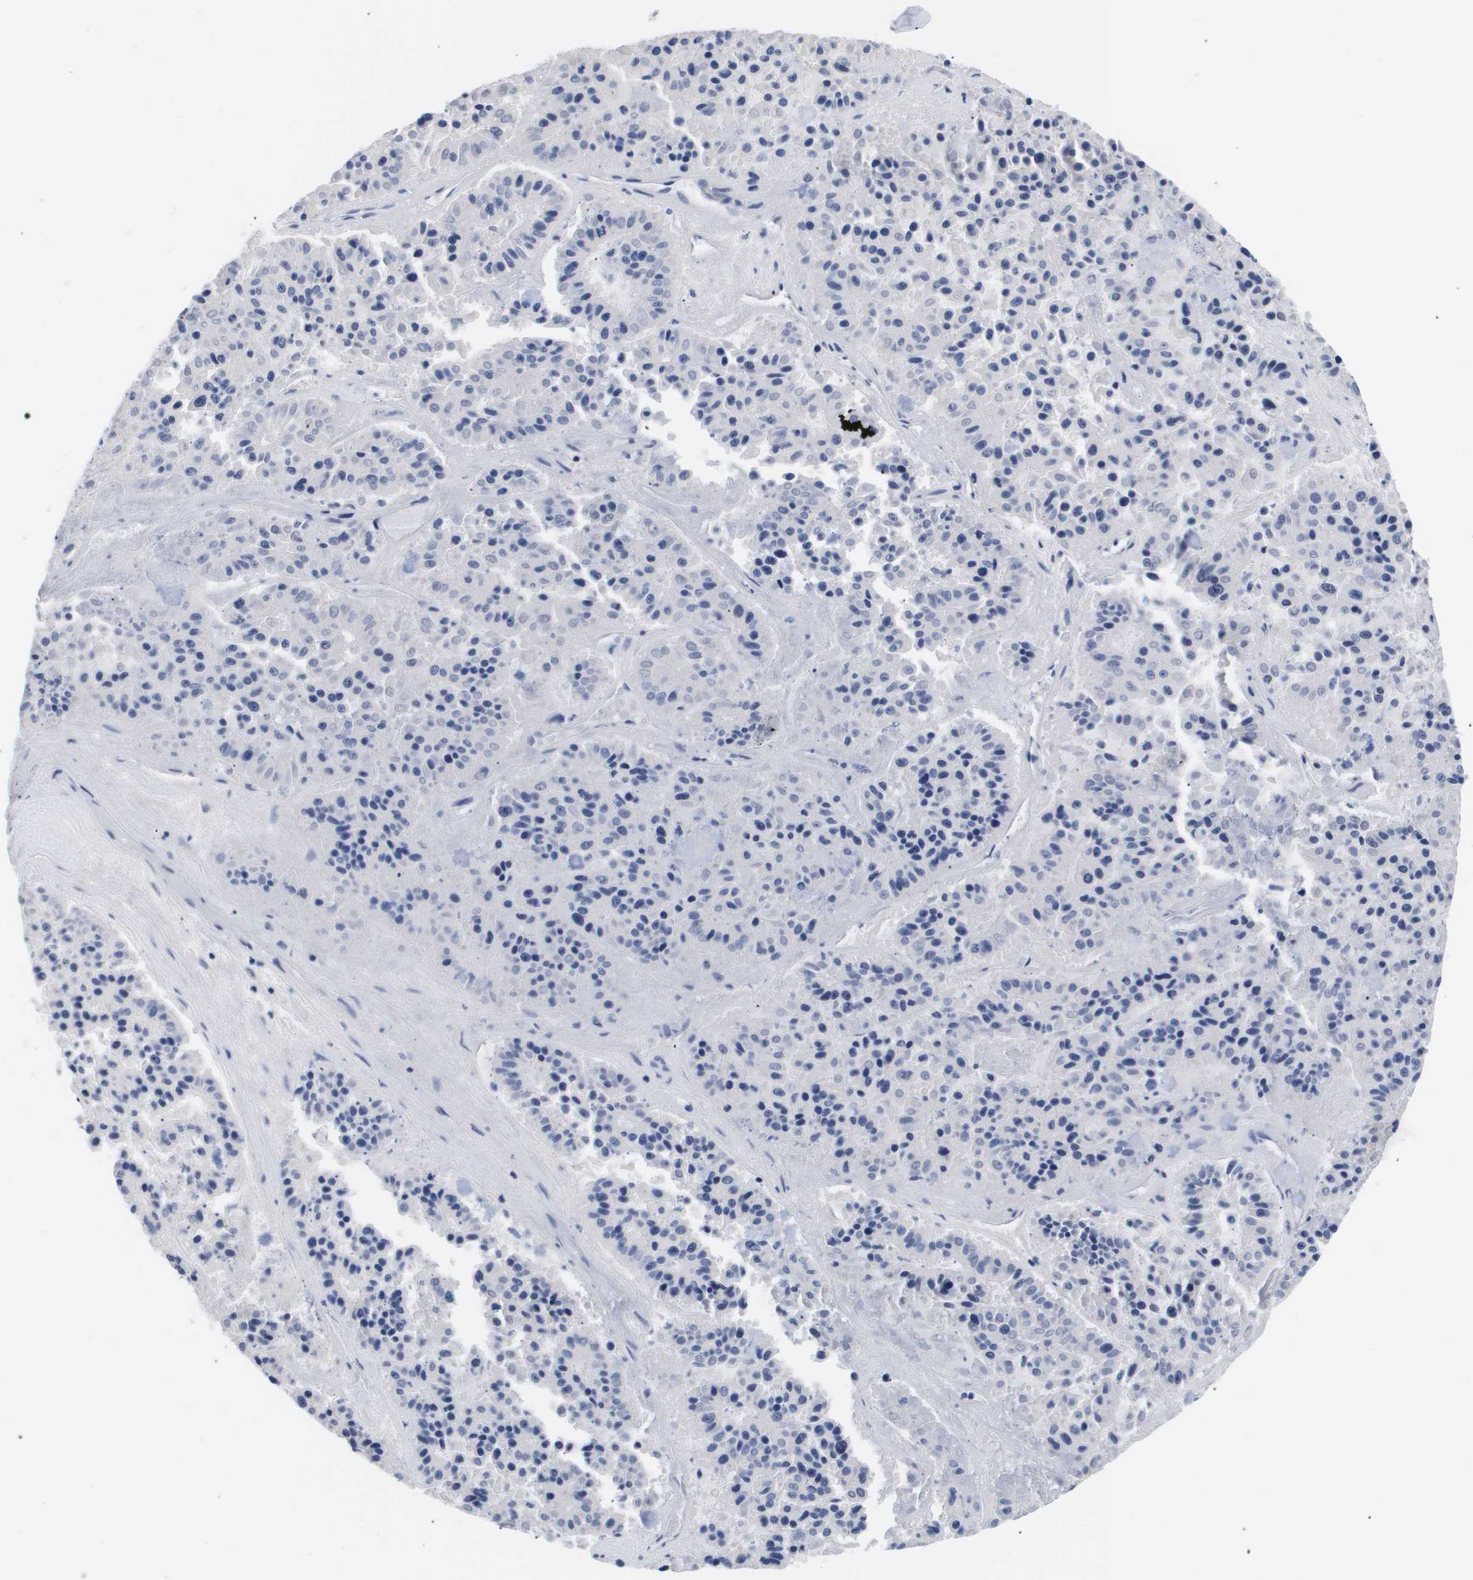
{"staining": {"intensity": "negative", "quantity": "none", "location": "none"}, "tissue": "pancreatic cancer", "cell_type": "Tumor cells", "image_type": "cancer", "snomed": [{"axis": "morphology", "description": "Adenocarcinoma, NOS"}, {"axis": "topography", "description": "Pancreas"}], "caption": "Immunohistochemistry of human pancreatic adenocarcinoma displays no positivity in tumor cells.", "gene": "ATP6V0A4", "patient": {"sex": "male", "age": 50}}